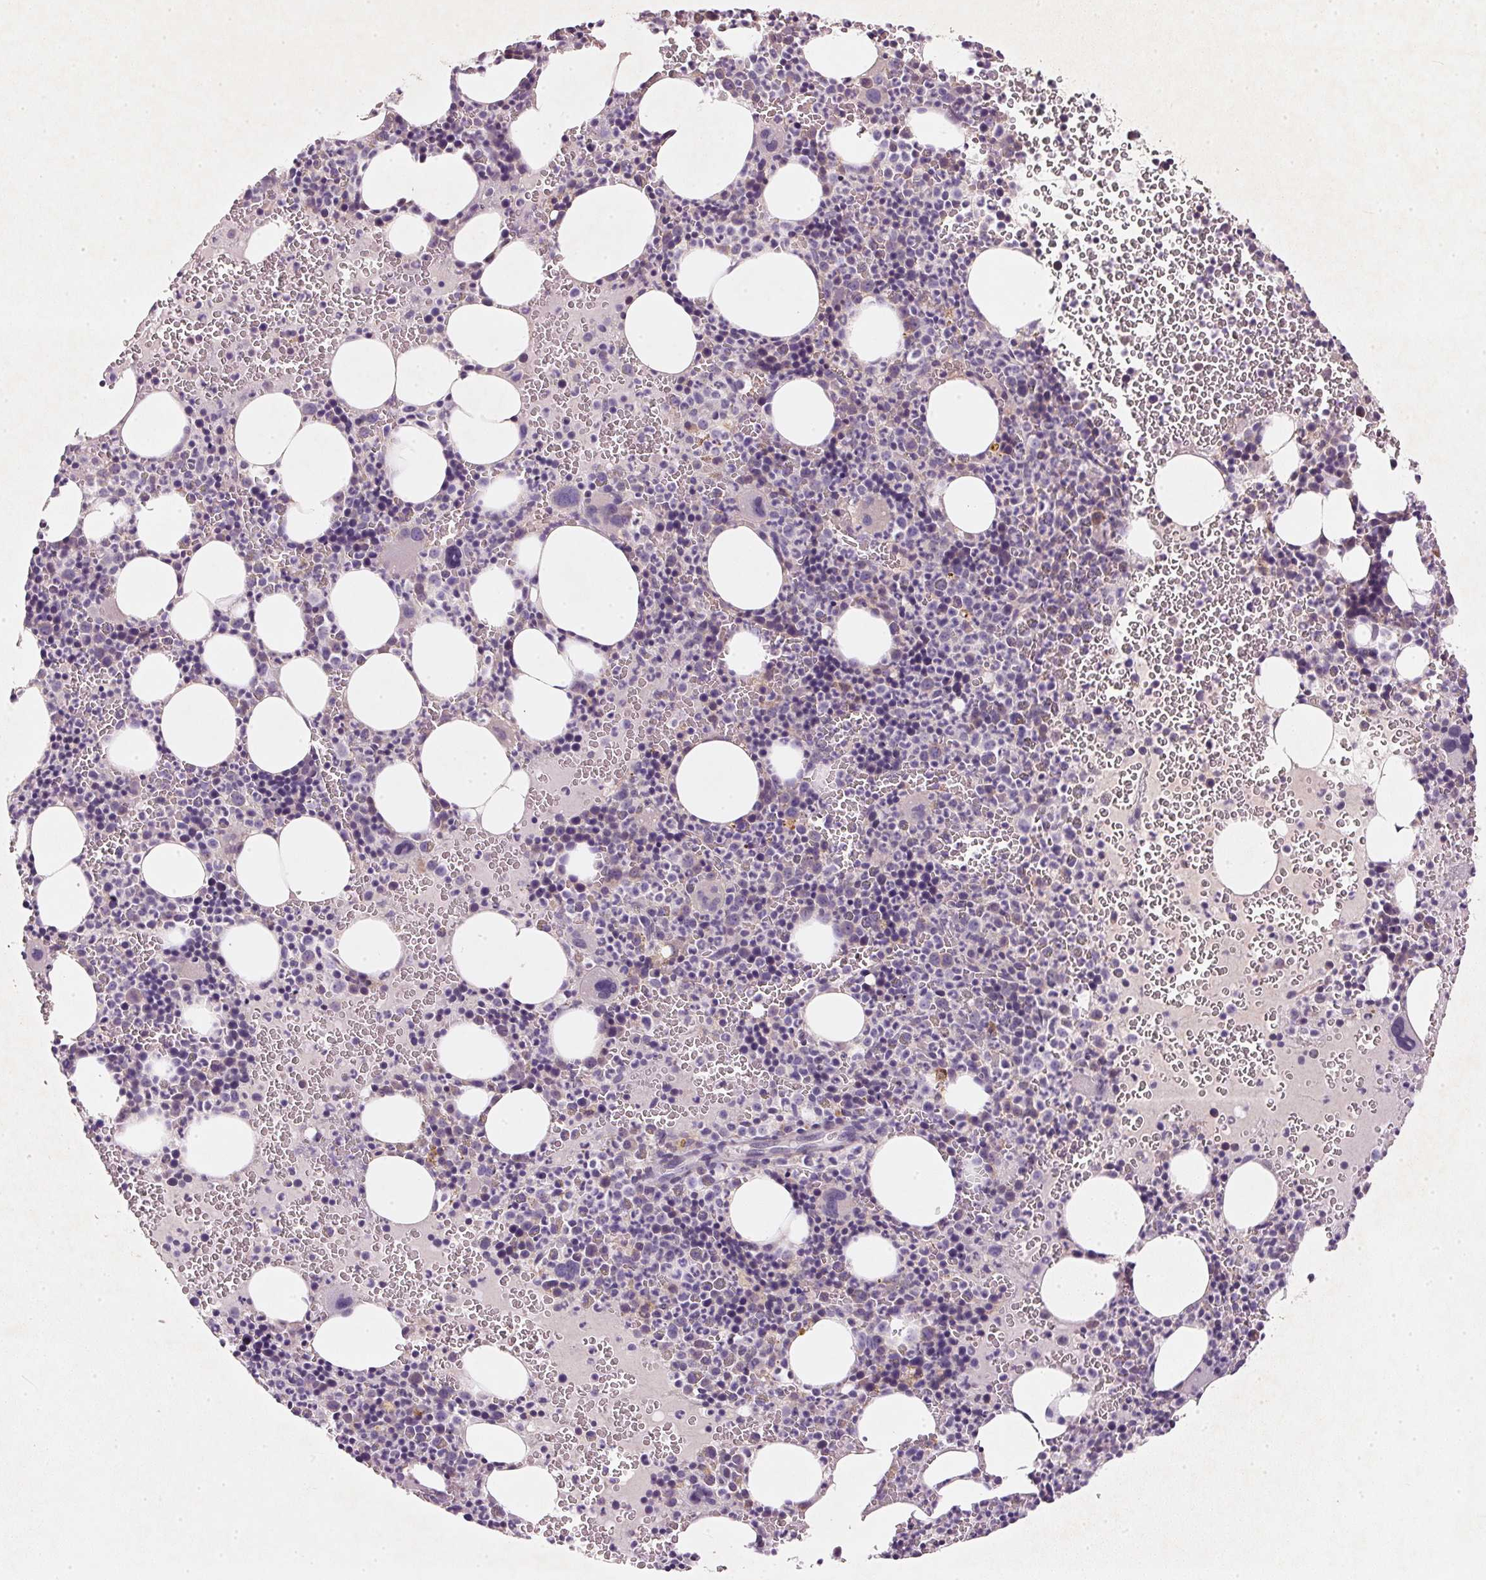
{"staining": {"intensity": "weak", "quantity": "<25%", "location": "cytoplasmic/membranous"}, "tissue": "bone marrow", "cell_type": "Hematopoietic cells", "image_type": "normal", "snomed": [{"axis": "morphology", "description": "Normal tissue, NOS"}, {"axis": "topography", "description": "Bone marrow"}], "caption": "Immunohistochemistry of unremarkable human bone marrow demonstrates no staining in hematopoietic cells. (Brightfield microscopy of DAB IHC at high magnification).", "gene": "KCNK15", "patient": {"sex": "male", "age": 63}}